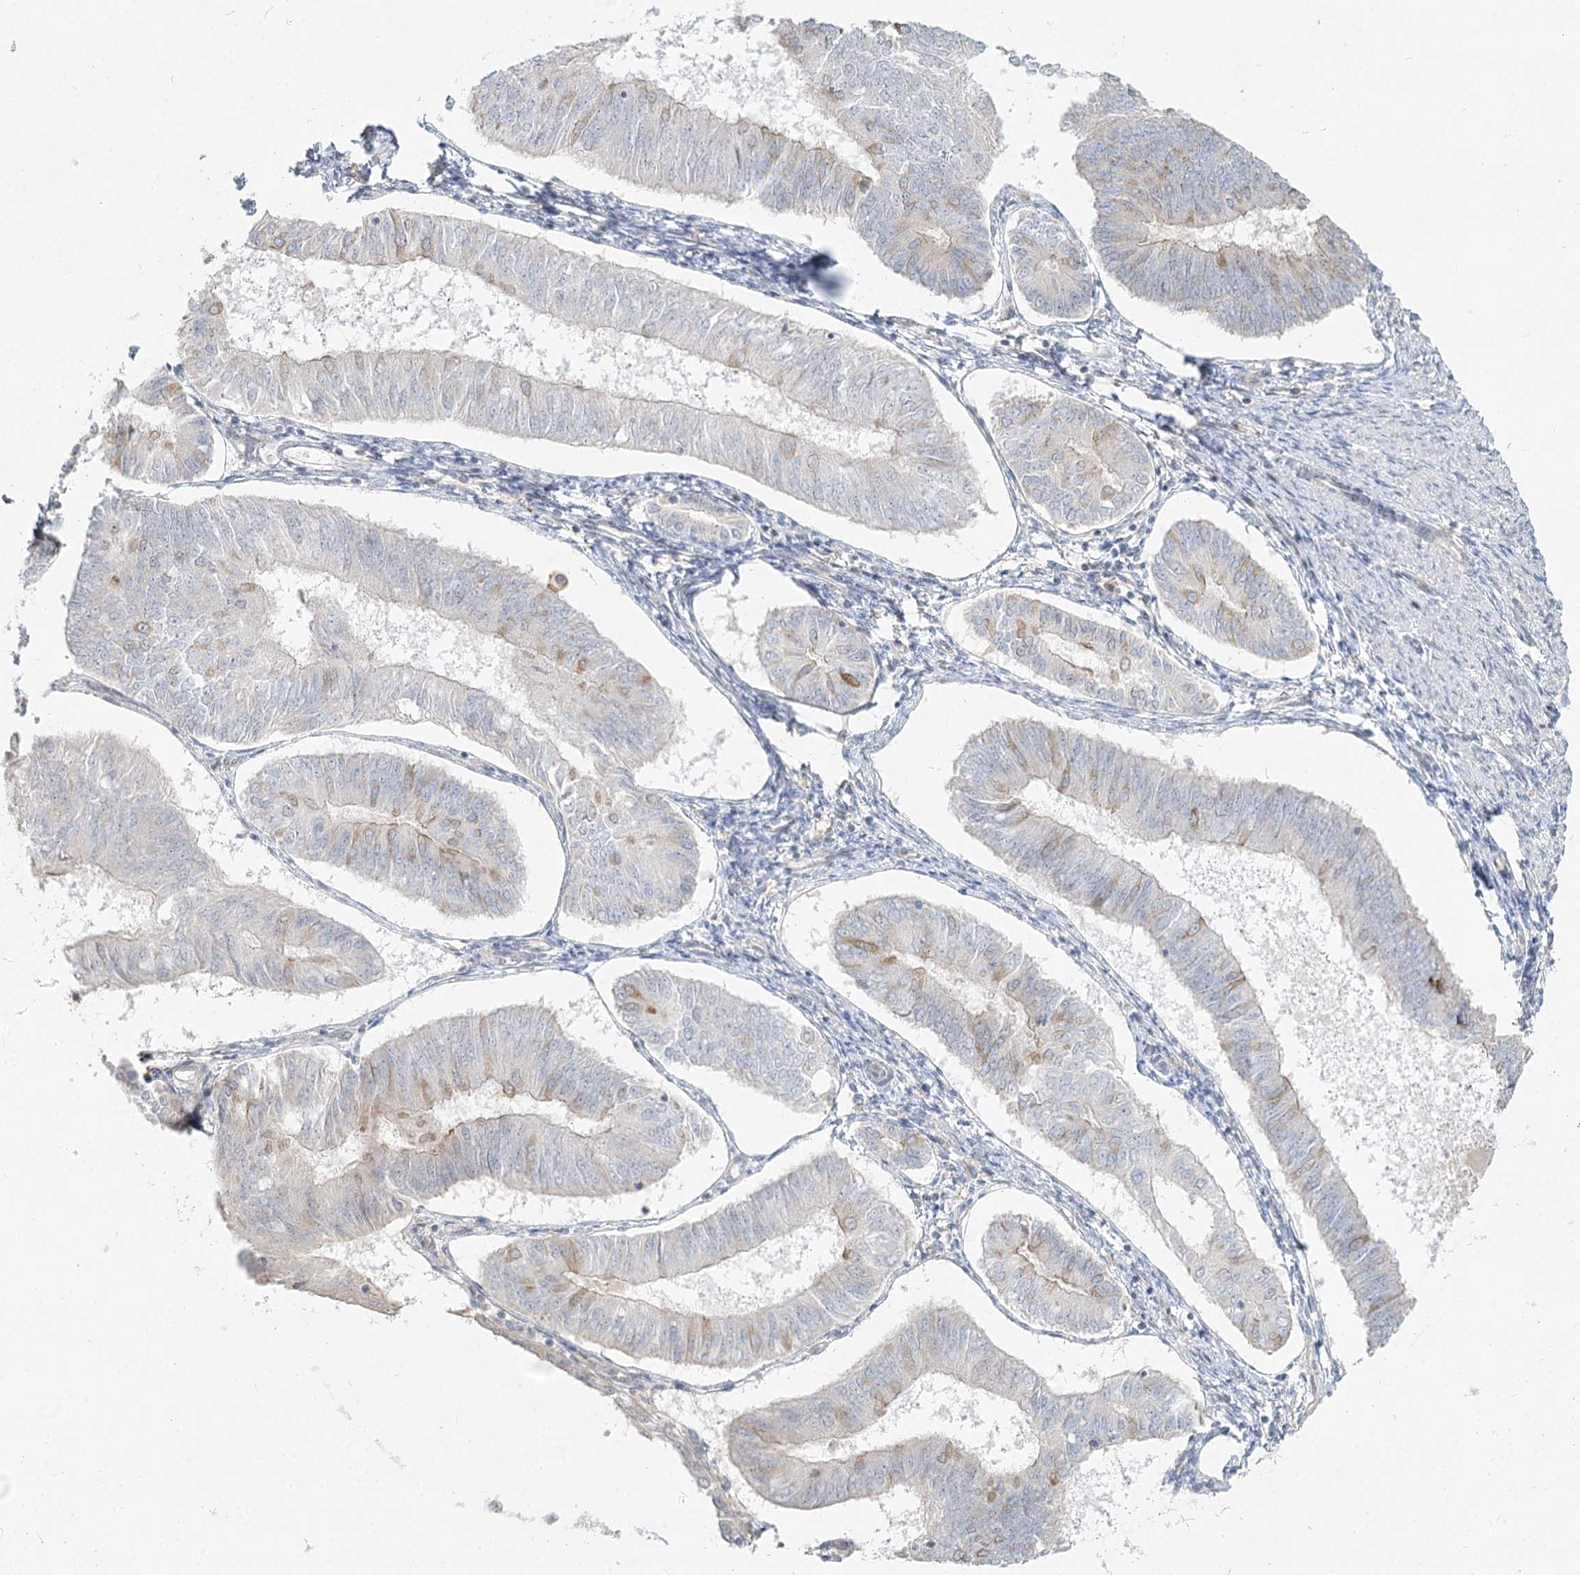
{"staining": {"intensity": "weak", "quantity": "<25%", "location": "cytoplasmic/membranous"}, "tissue": "endometrial cancer", "cell_type": "Tumor cells", "image_type": "cancer", "snomed": [{"axis": "morphology", "description": "Adenocarcinoma, NOS"}, {"axis": "topography", "description": "Endometrium"}], "caption": "The IHC image has no significant positivity in tumor cells of endometrial cancer (adenocarcinoma) tissue.", "gene": "GUCY2C", "patient": {"sex": "female", "age": 58}}